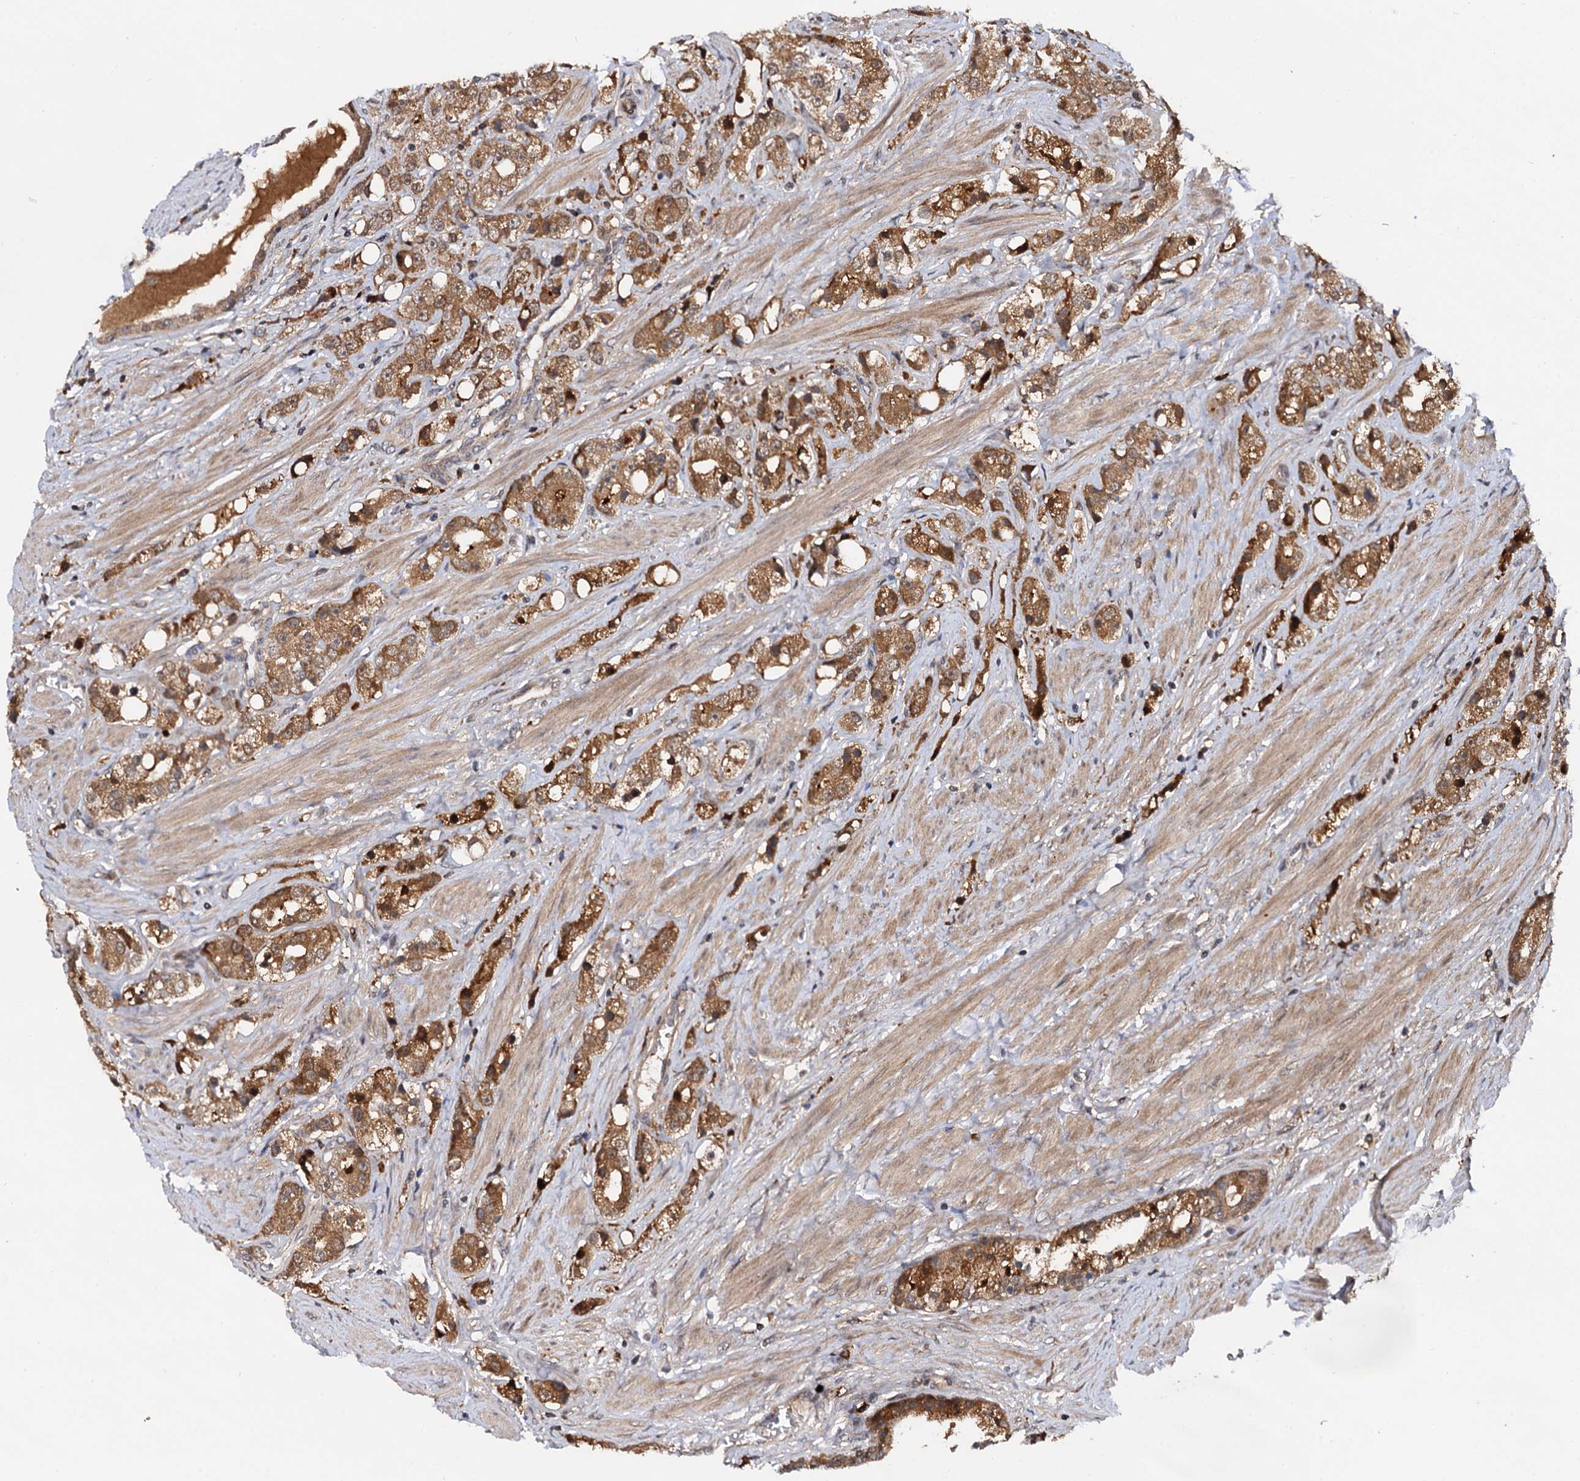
{"staining": {"intensity": "moderate", "quantity": ">75%", "location": "cytoplasmic/membranous"}, "tissue": "prostate cancer", "cell_type": "Tumor cells", "image_type": "cancer", "snomed": [{"axis": "morphology", "description": "Adenocarcinoma, NOS"}, {"axis": "topography", "description": "Prostate"}], "caption": "Adenocarcinoma (prostate) stained for a protein (brown) exhibits moderate cytoplasmic/membranous positive expression in about >75% of tumor cells.", "gene": "SELENOP", "patient": {"sex": "male", "age": 79}}